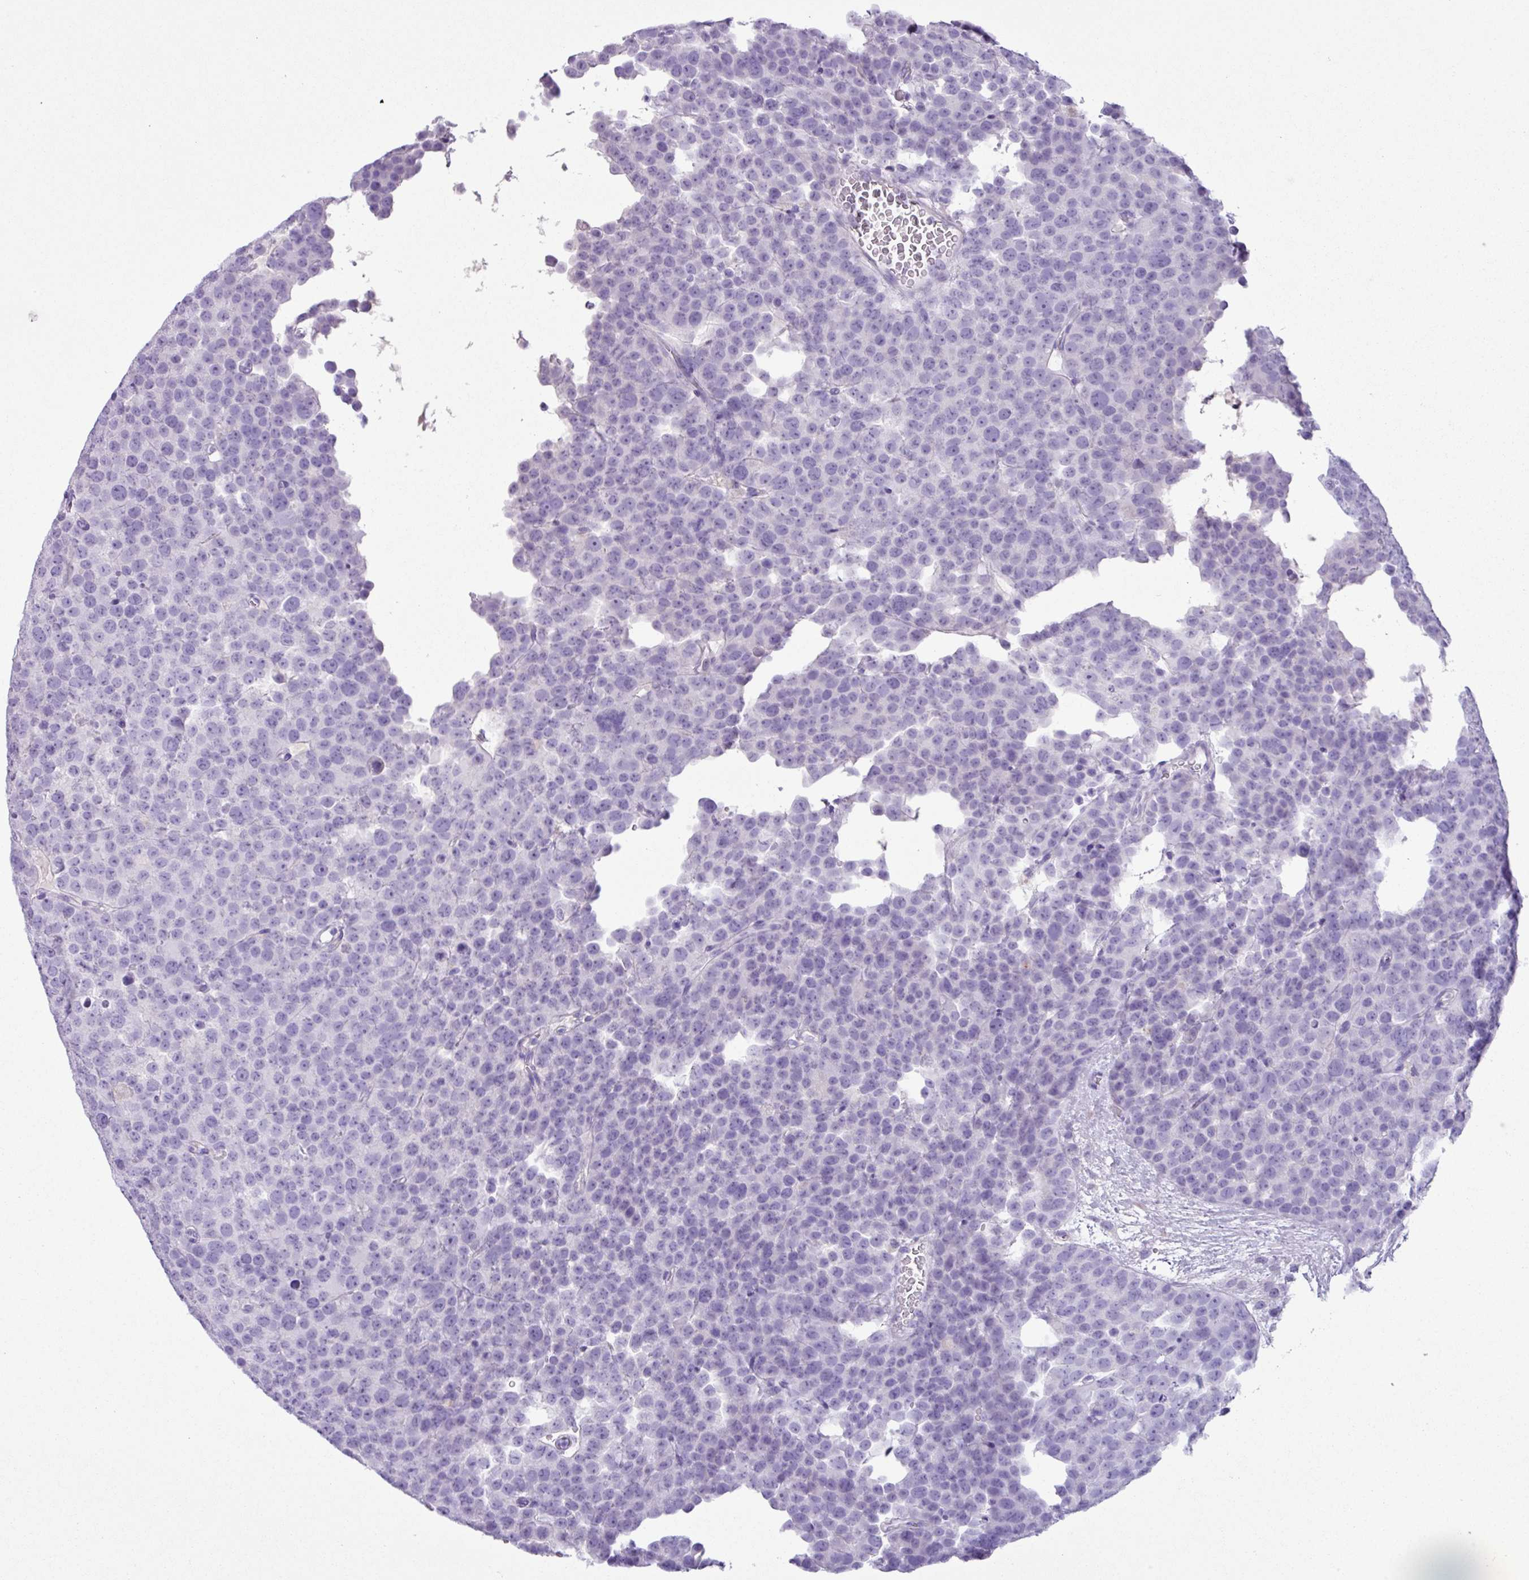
{"staining": {"intensity": "negative", "quantity": "none", "location": "none"}, "tissue": "testis cancer", "cell_type": "Tumor cells", "image_type": "cancer", "snomed": [{"axis": "morphology", "description": "Seminoma, NOS"}, {"axis": "topography", "description": "Testis"}], "caption": "IHC of testis cancer (seminoma) reveals no expression in tumor cells.", "gene": "CYSTM1", "patient": {"sex": "male", "age": 71}}